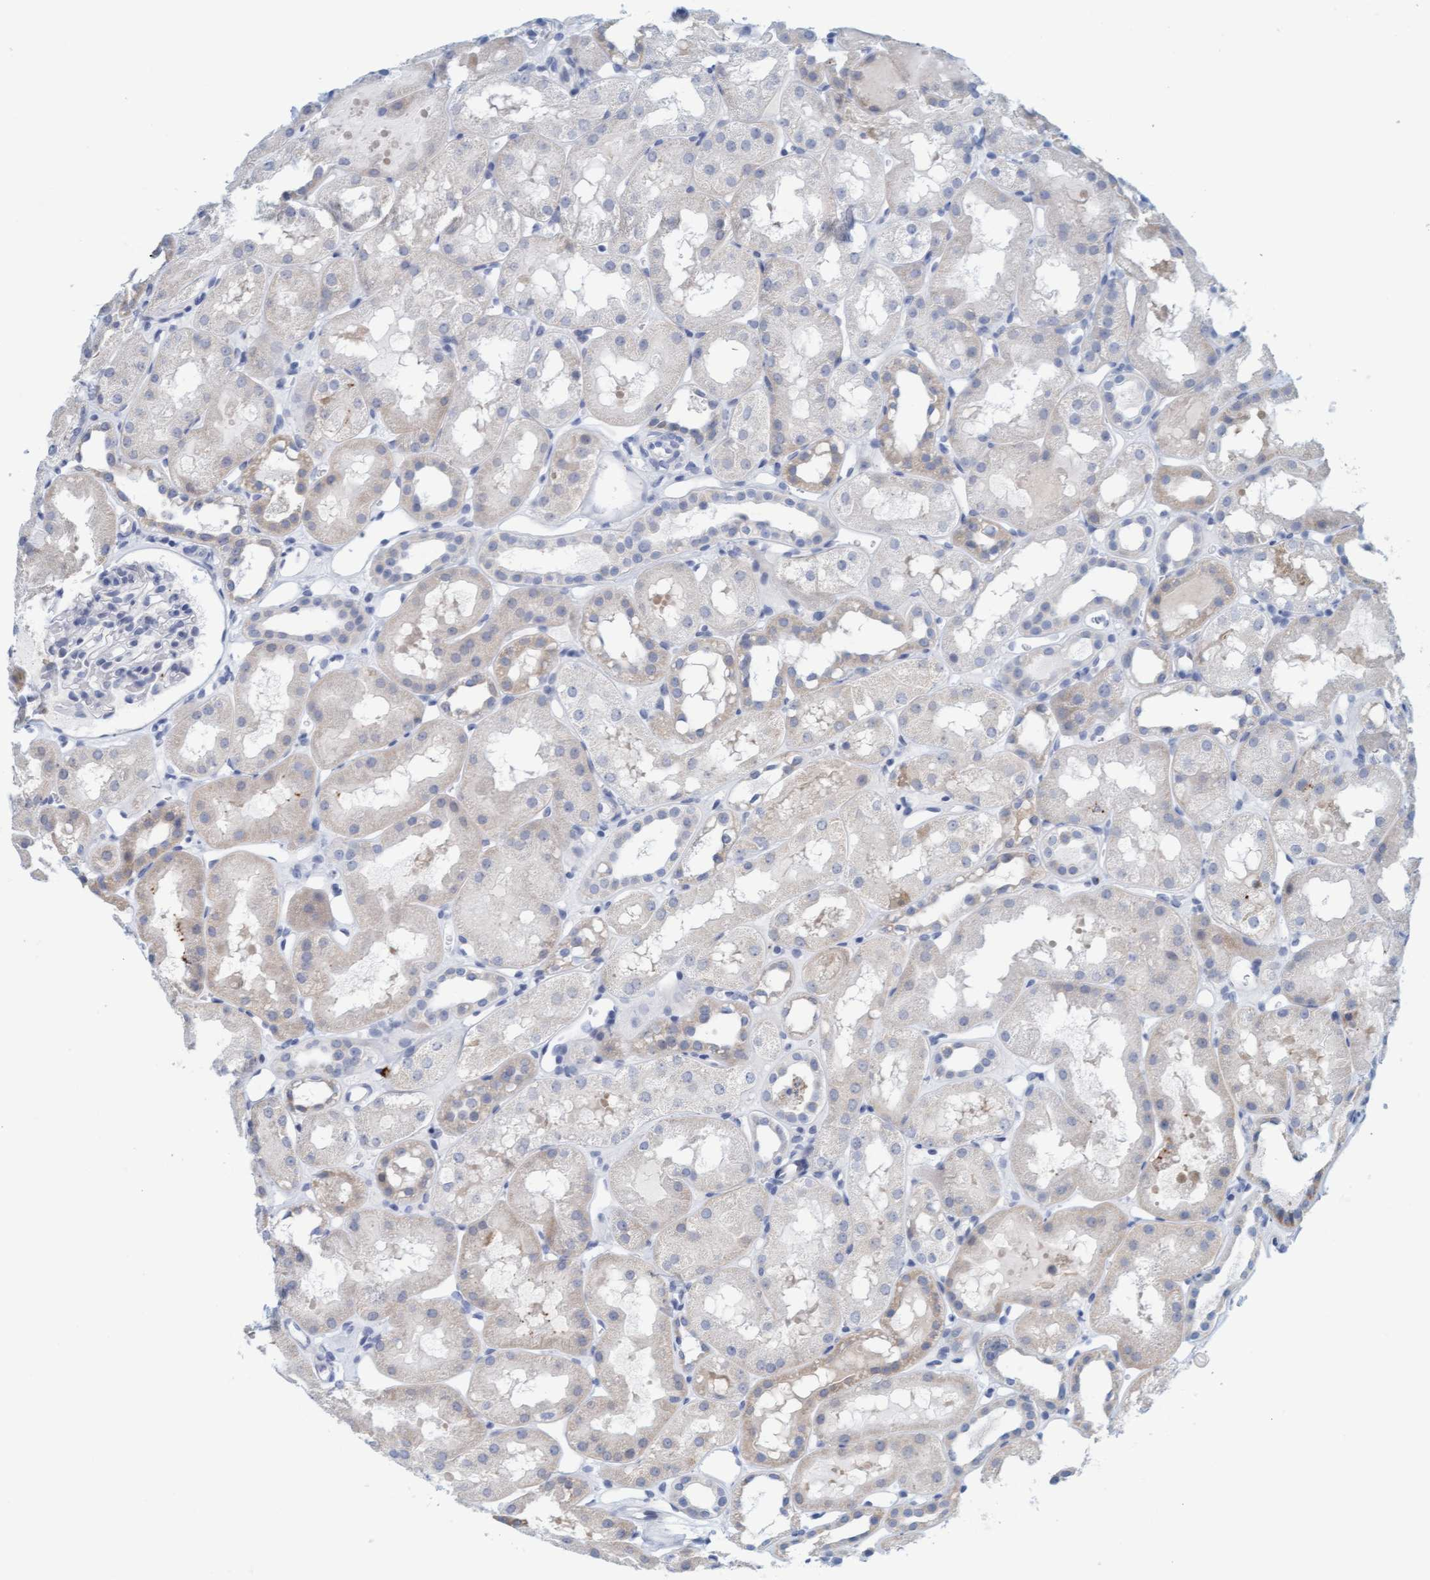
{"staining": {"intensity": "negative", "quantity": "none", "location": "none"}, "tissue": "kidney", "cell_type": "Cells in glomeruli", "image_type": "normal", "snomed": [{"axis": "morphology", "description": "Normal tissue, NOS"}, {"axis": "topography", "description": "Kidney"}, {"axis": "topography", "description": "Urinary bladder"}], "caption": "Protein analysis of unremarkable kidney displays no significant positivity in cells in glomeruli.", "gene": "CPA3", "patient": {"sex": "male", "age": 16}}